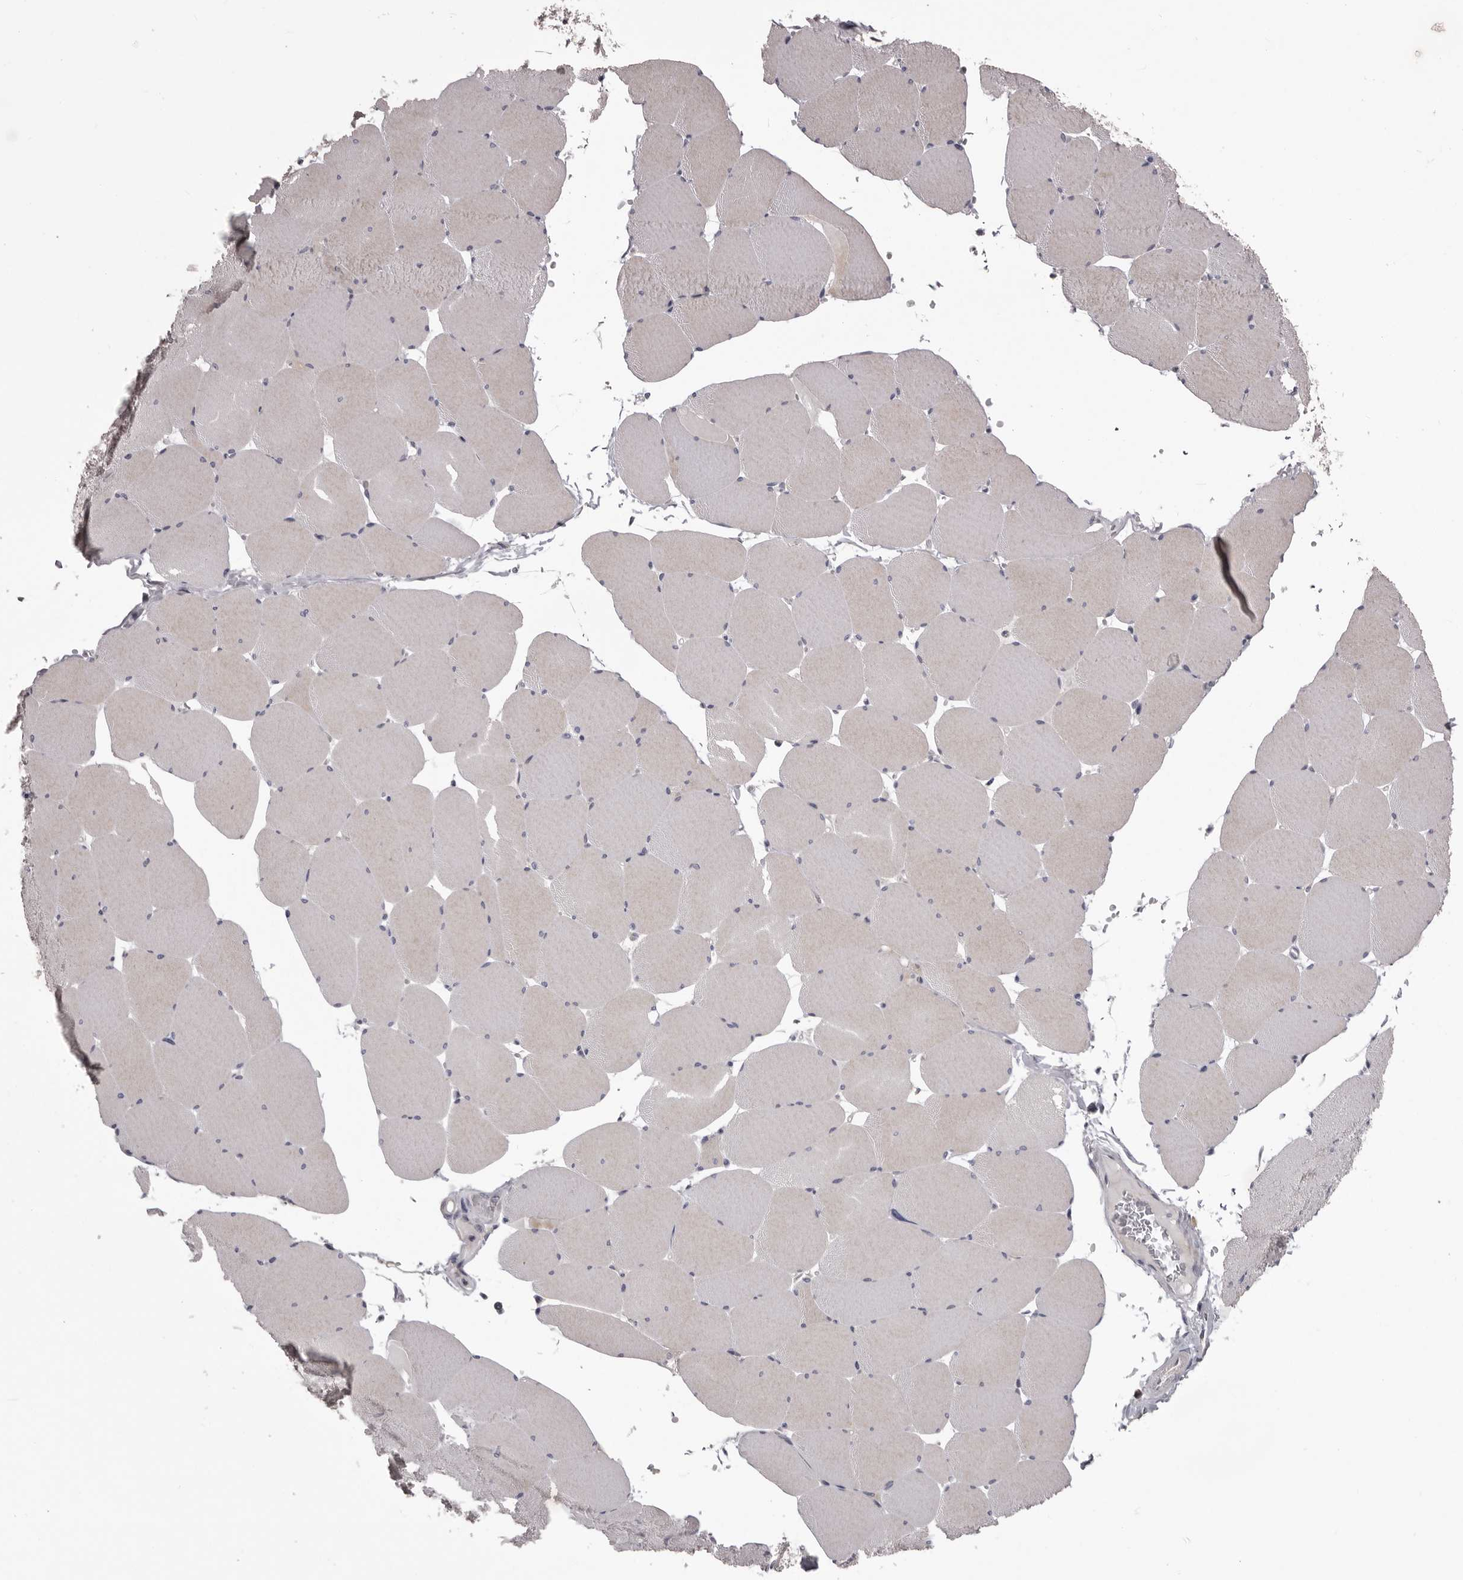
{"staining": {"intensity": "weak", "quantity": "25%-75%", "location": "cytoplasmic/membranous"}, "tissue": "skeletal muscle", "cell_type": "Myocytes", "image_type": "normal", "snomed": [{"axis": "morphology", "description": "Normal tissue, NOS"}, {"axis": "topography", "description": "Skeletal muscle"}, {"axis": "topography", "description": "Head-Neck"}], "caption": "Immunohistochemical staining of benign human skeletal muscle demonstrates 25%-75% levels of weak cytoplasmic/membranous protein positivity in approximately 25%-75% of myocytes.", "gene": "LPAR6", "patient": {"sex": "male", "age": 66}}